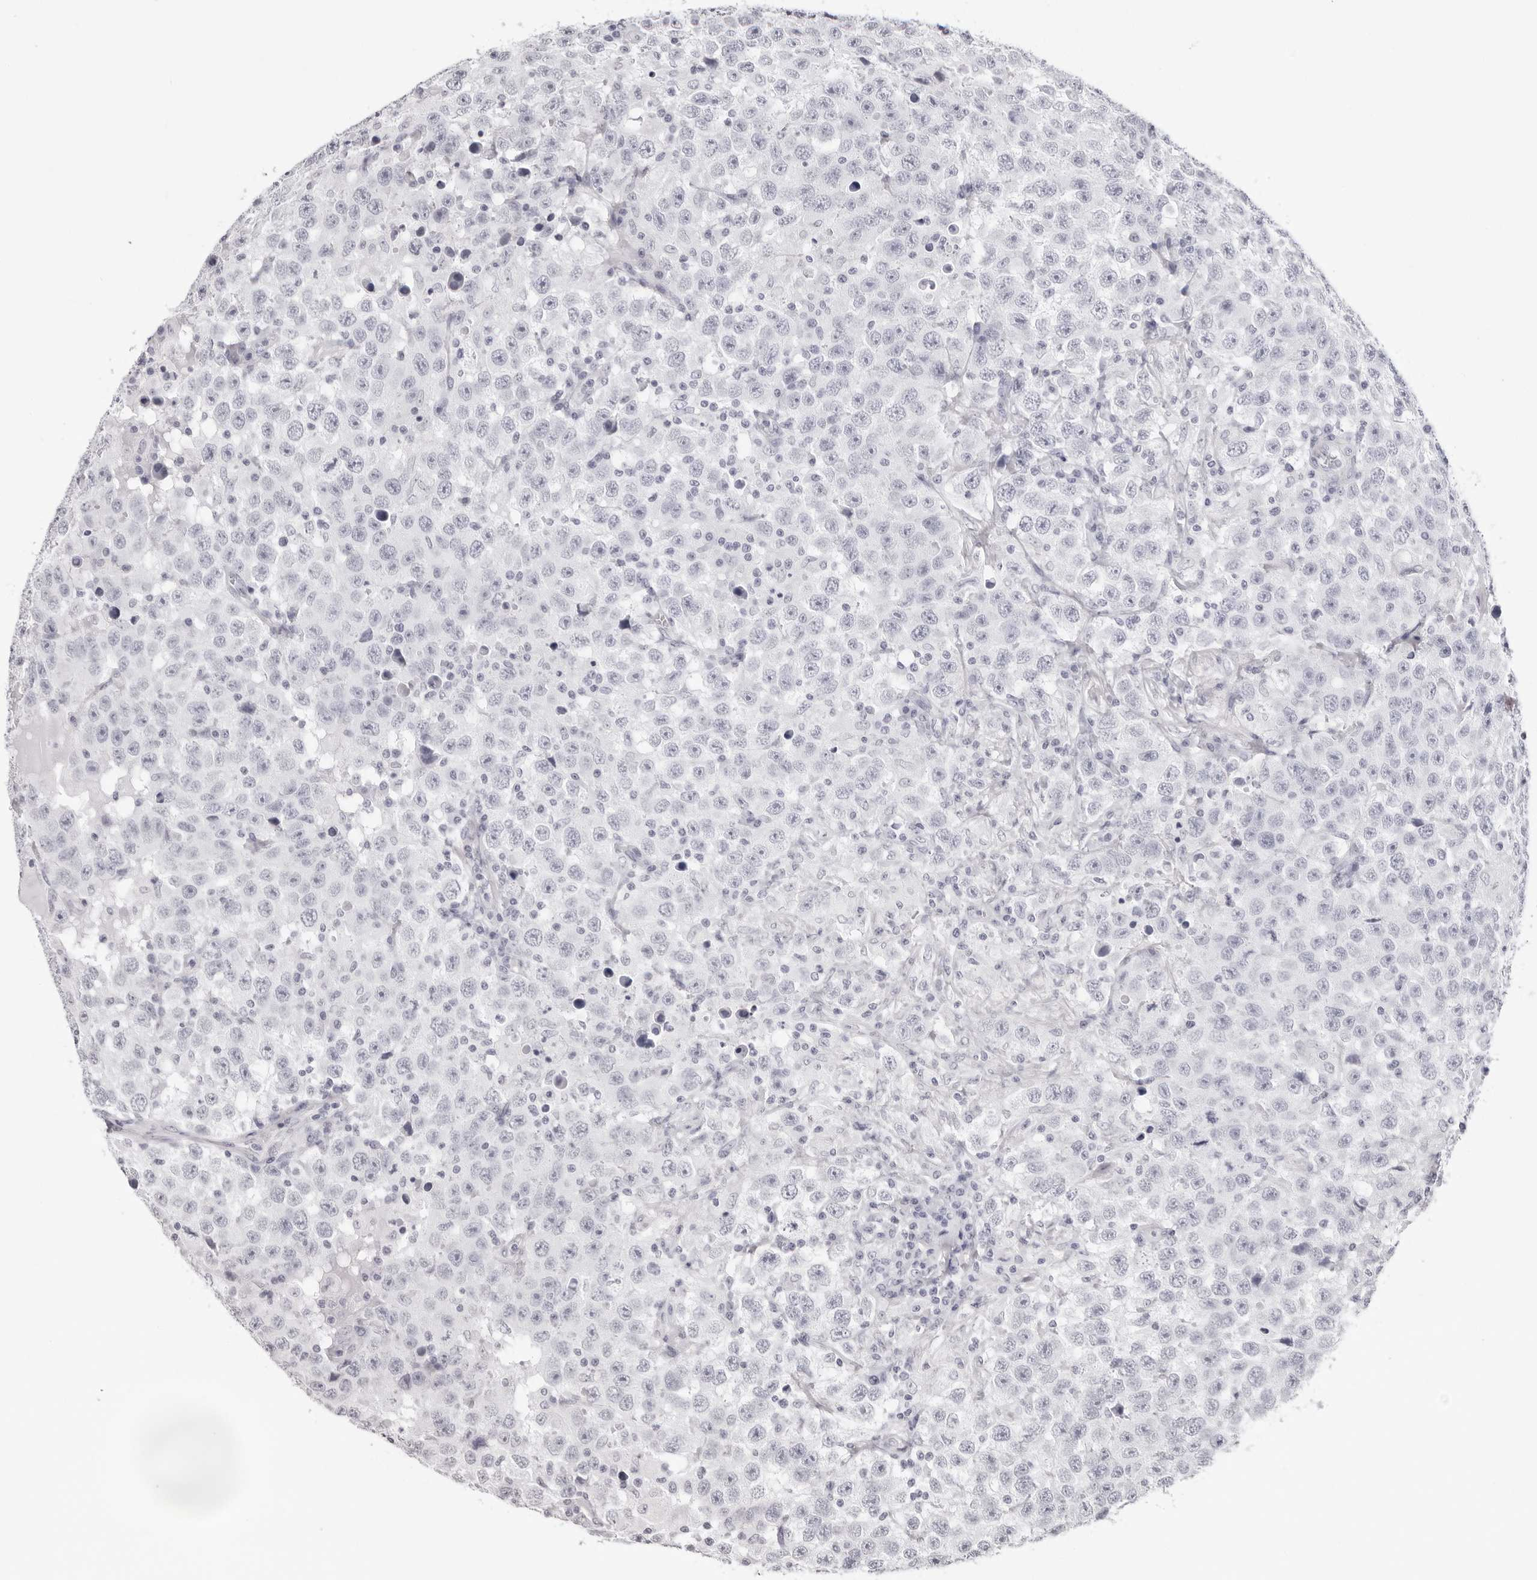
{"staining": {"intensity": "negative", "quantity": "none", "location": "none"}, "tissue": "testis cancer", "cell_type": "Tumor cells", "image_type": "cancer", "snomed": [{"axis": "morphology", "description": "Seminoma, NOS"}, {"axis": "topography", "description": "Testis"}], "caption": "The image shows no staining of tumor cells in testis cancer (seminoma).", "gene": "INSL3", "patient": {"sex": "male", "age": 41}}